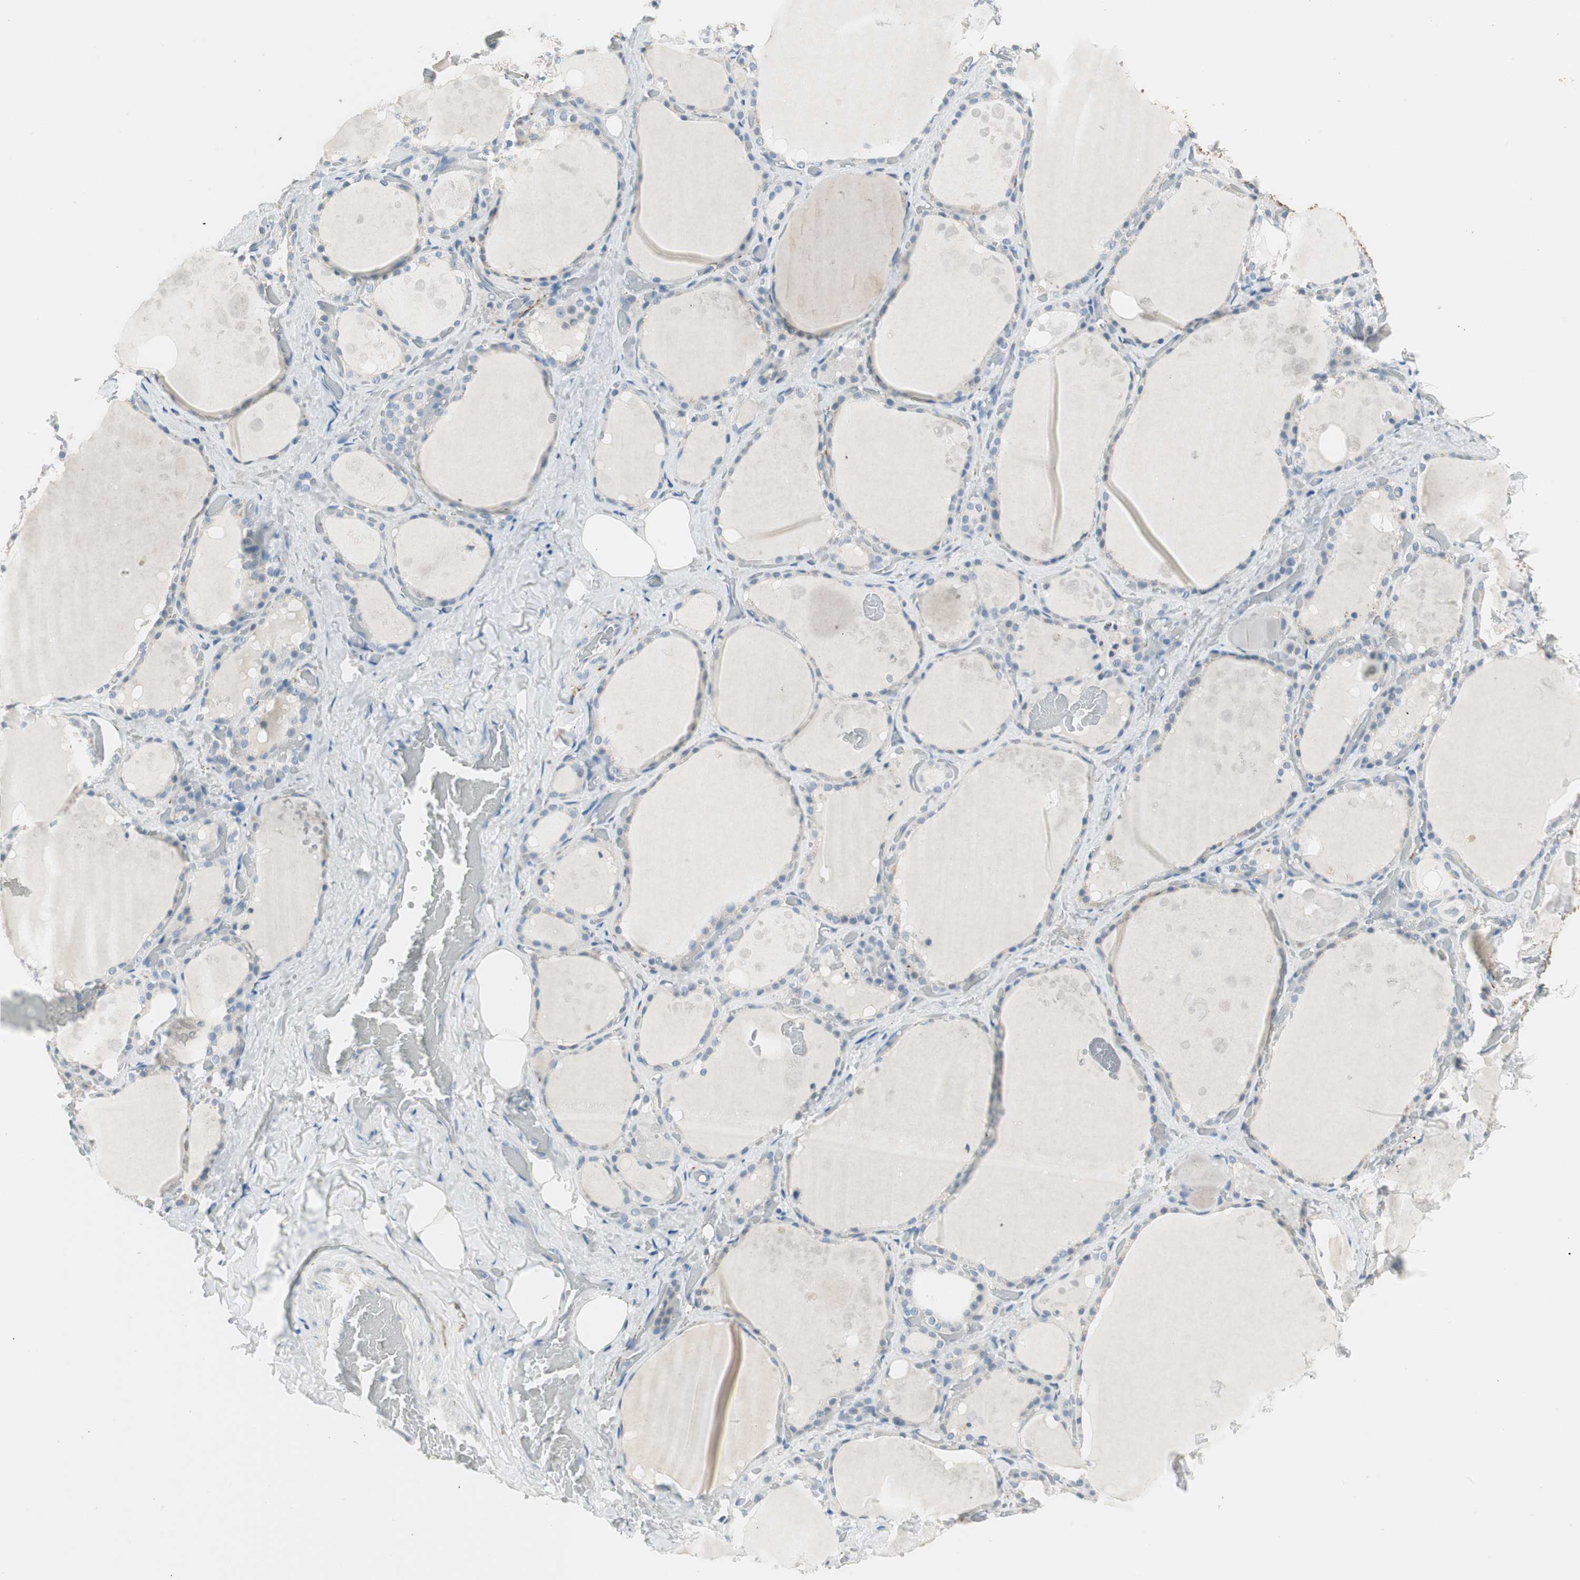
{"staining": {"intensity": "negative", "quantity": "none", "location": "none"}, "tissue": "thyroid gland", "cell_type": "Glandular cells", "image_type": "normal", "snomed": [{"axis": "morphology", "description": "Normal tissue, NOS"}, {"axis": "topography", "description": "Thyroid gland"}], "caption": "Glandular cells are negative for brown protein staining in unremarkable thyroid gland. (DAB immunohistochemistry (IHC), high magnification).", "gene": "GNAO1", "patient": {"sex": "male", "age": 61}}